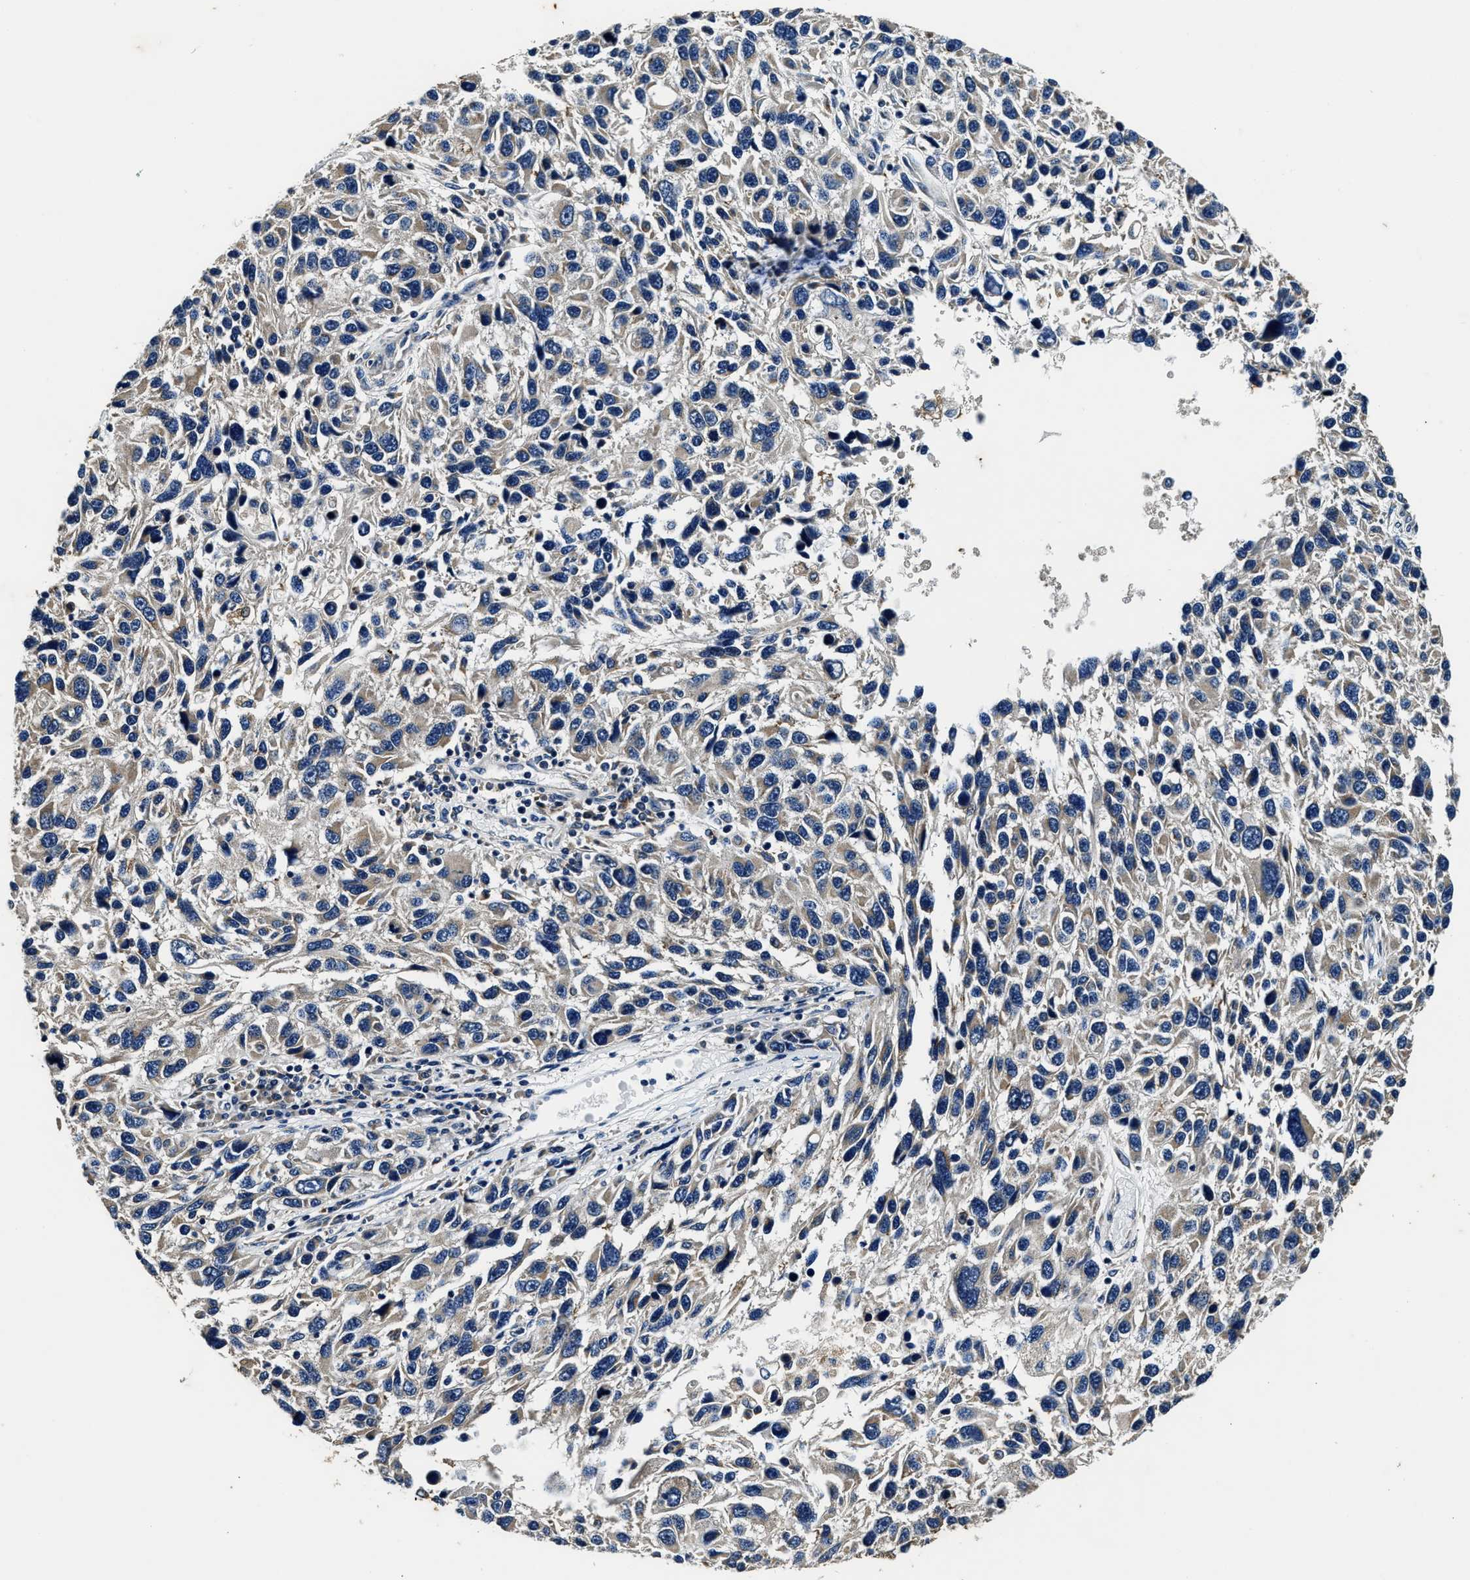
{"staining": {"intensity": "negative", "quantity": "none", "location": "none"}, "tissue": "melanoma", "cell_type": "Tumor cells", "image_type": "cancer", "snomed": [{"axis": "morphology", "description": "Malignant melanoma, NOS"}, {"axis": "topography", "description": "Skin"}], "caption": "IHC image of neoplastic tissue: human melanoma stained with DAB demonstrates no significant protein expression in tumor cells.", "gene": "PI4KB", "patient": {"sex": "male", "age": 53}}